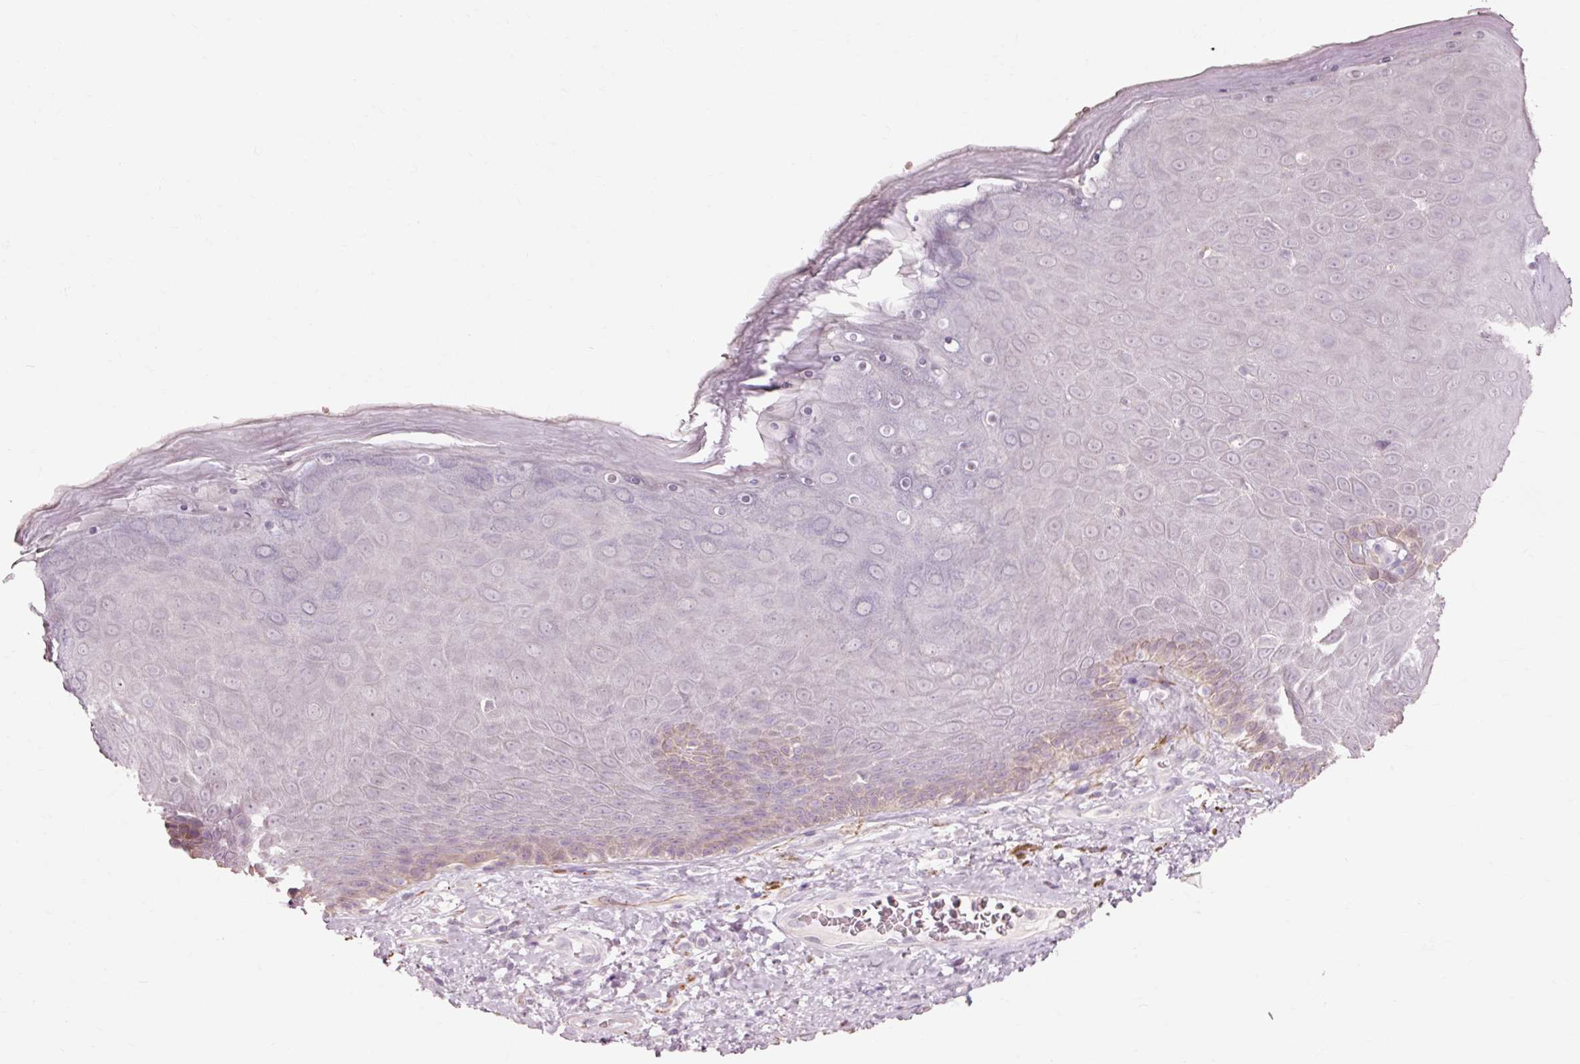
{"staining": {"intensity": "moderate", "quantity": "<25%", "location": "cytoplasmic/membranous"}, "tissue": "skin", "cell_type": "Epidermal cells", "image_type": "normal", "snomed": [{"axis": "morphology", "description": "Normal tissue, NOS"}, {"axis": "topography", "description": "Anal"}, {"axis": "topography", "description": "Peripheral nerve tissue"}], "caption": "Skin stained with a protein marker demonstrates moderate staining in epidermal cells.", "gene": "TRIM73", "patient": {"sex": "male", "age": 53}}